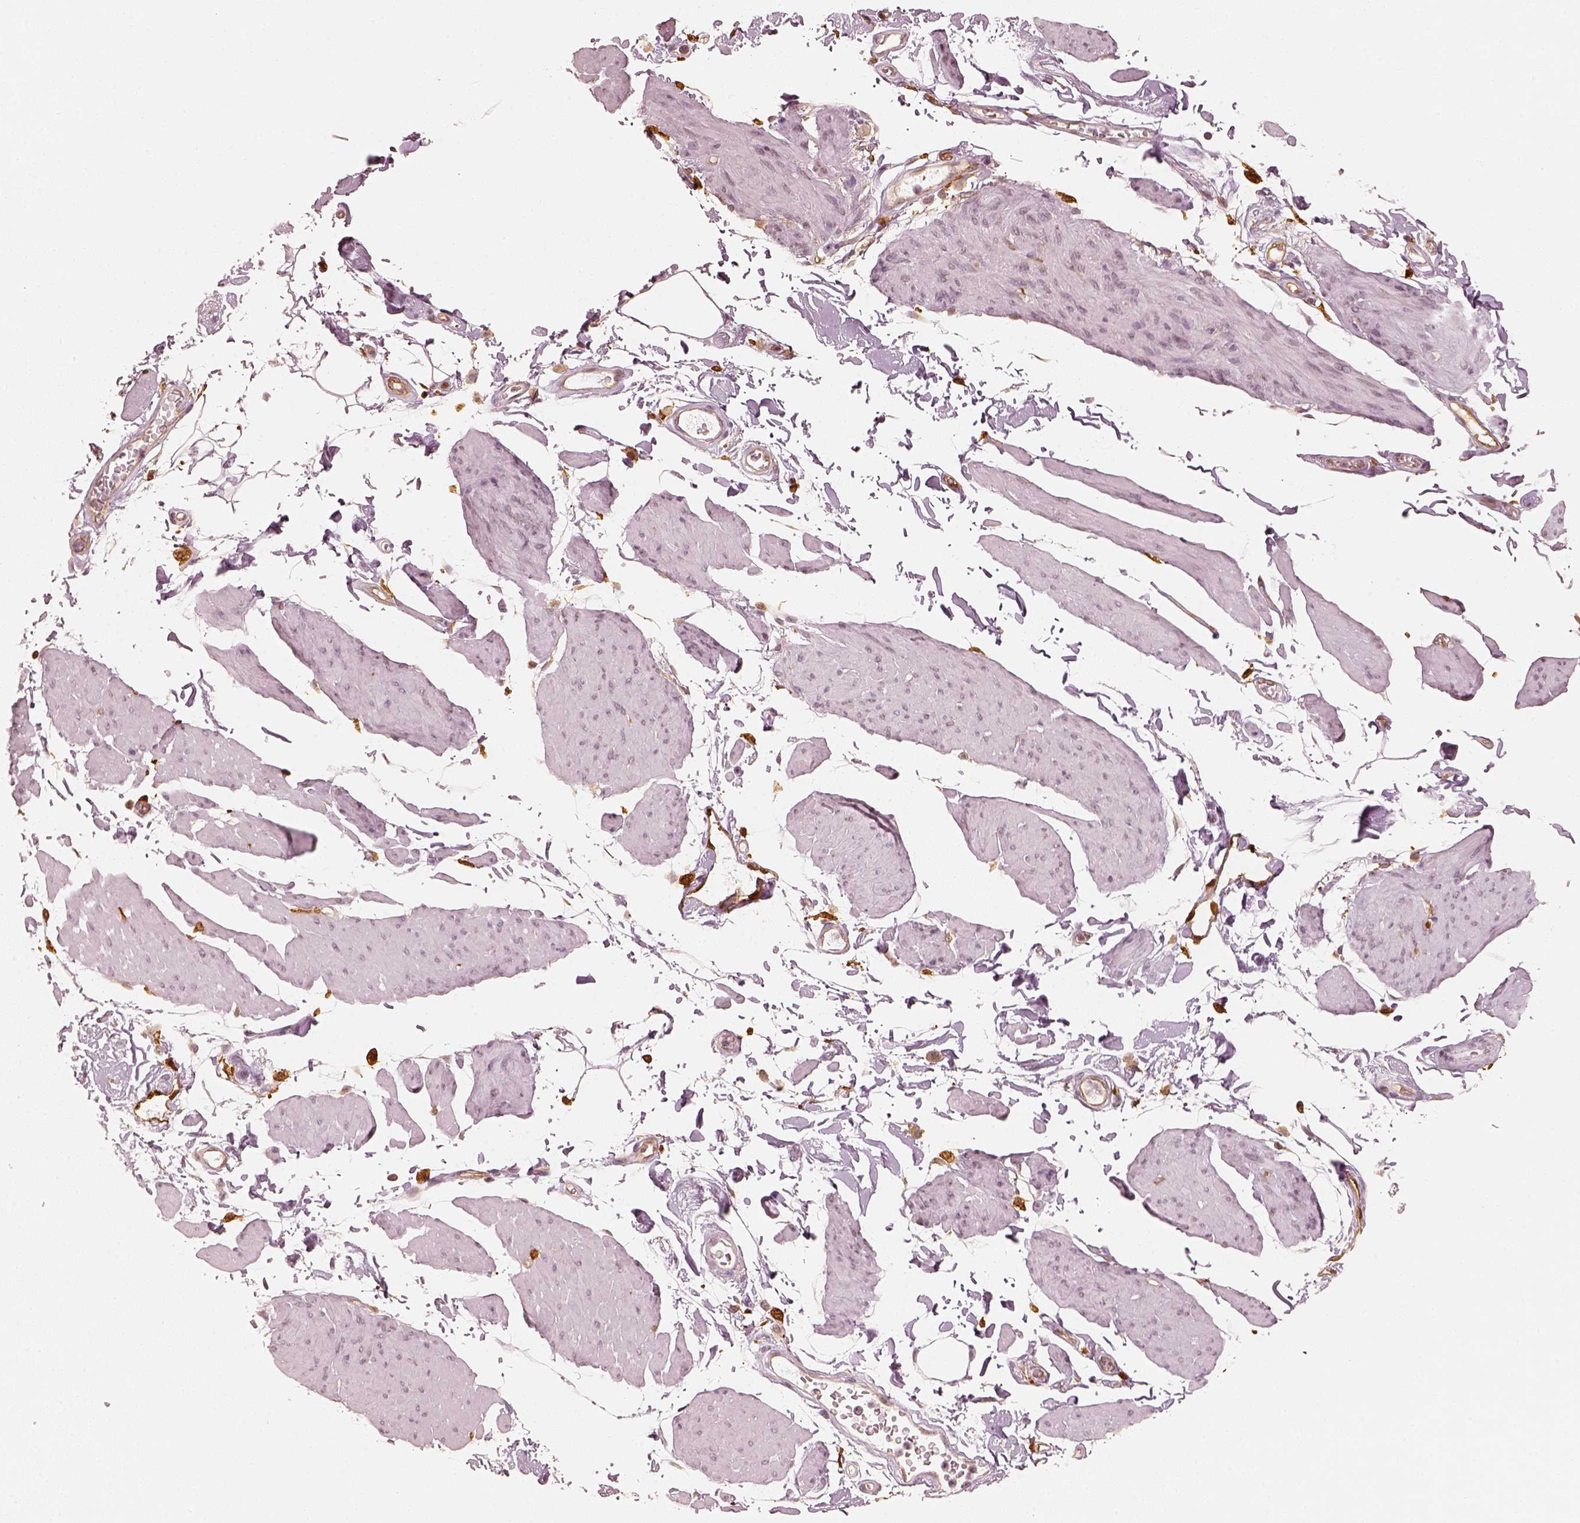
{"staining": {"intensity": "negative", "quantity": "none", "location": "none"}, "tissue": "smooth muscle", "cell_type": "Smooth muscle cells", "image_type": "normal", "snomed": [{"axis": "morphology", "description": "Normal tissue, NOS"}, {"axis": "topography", "description": "Adipose tissue"}, {"axis": "topography", "description": "Smooth muscle"}, {"axis": "topography", "description": "Peripheral nerve tissue"}], "caption": "Human smooth muscle stained for a protein using immunohistochemistry shows no expression in smooth muscle cells.", "gene": "FSCN1", "patient": {"sex": "male", "age": 83}}